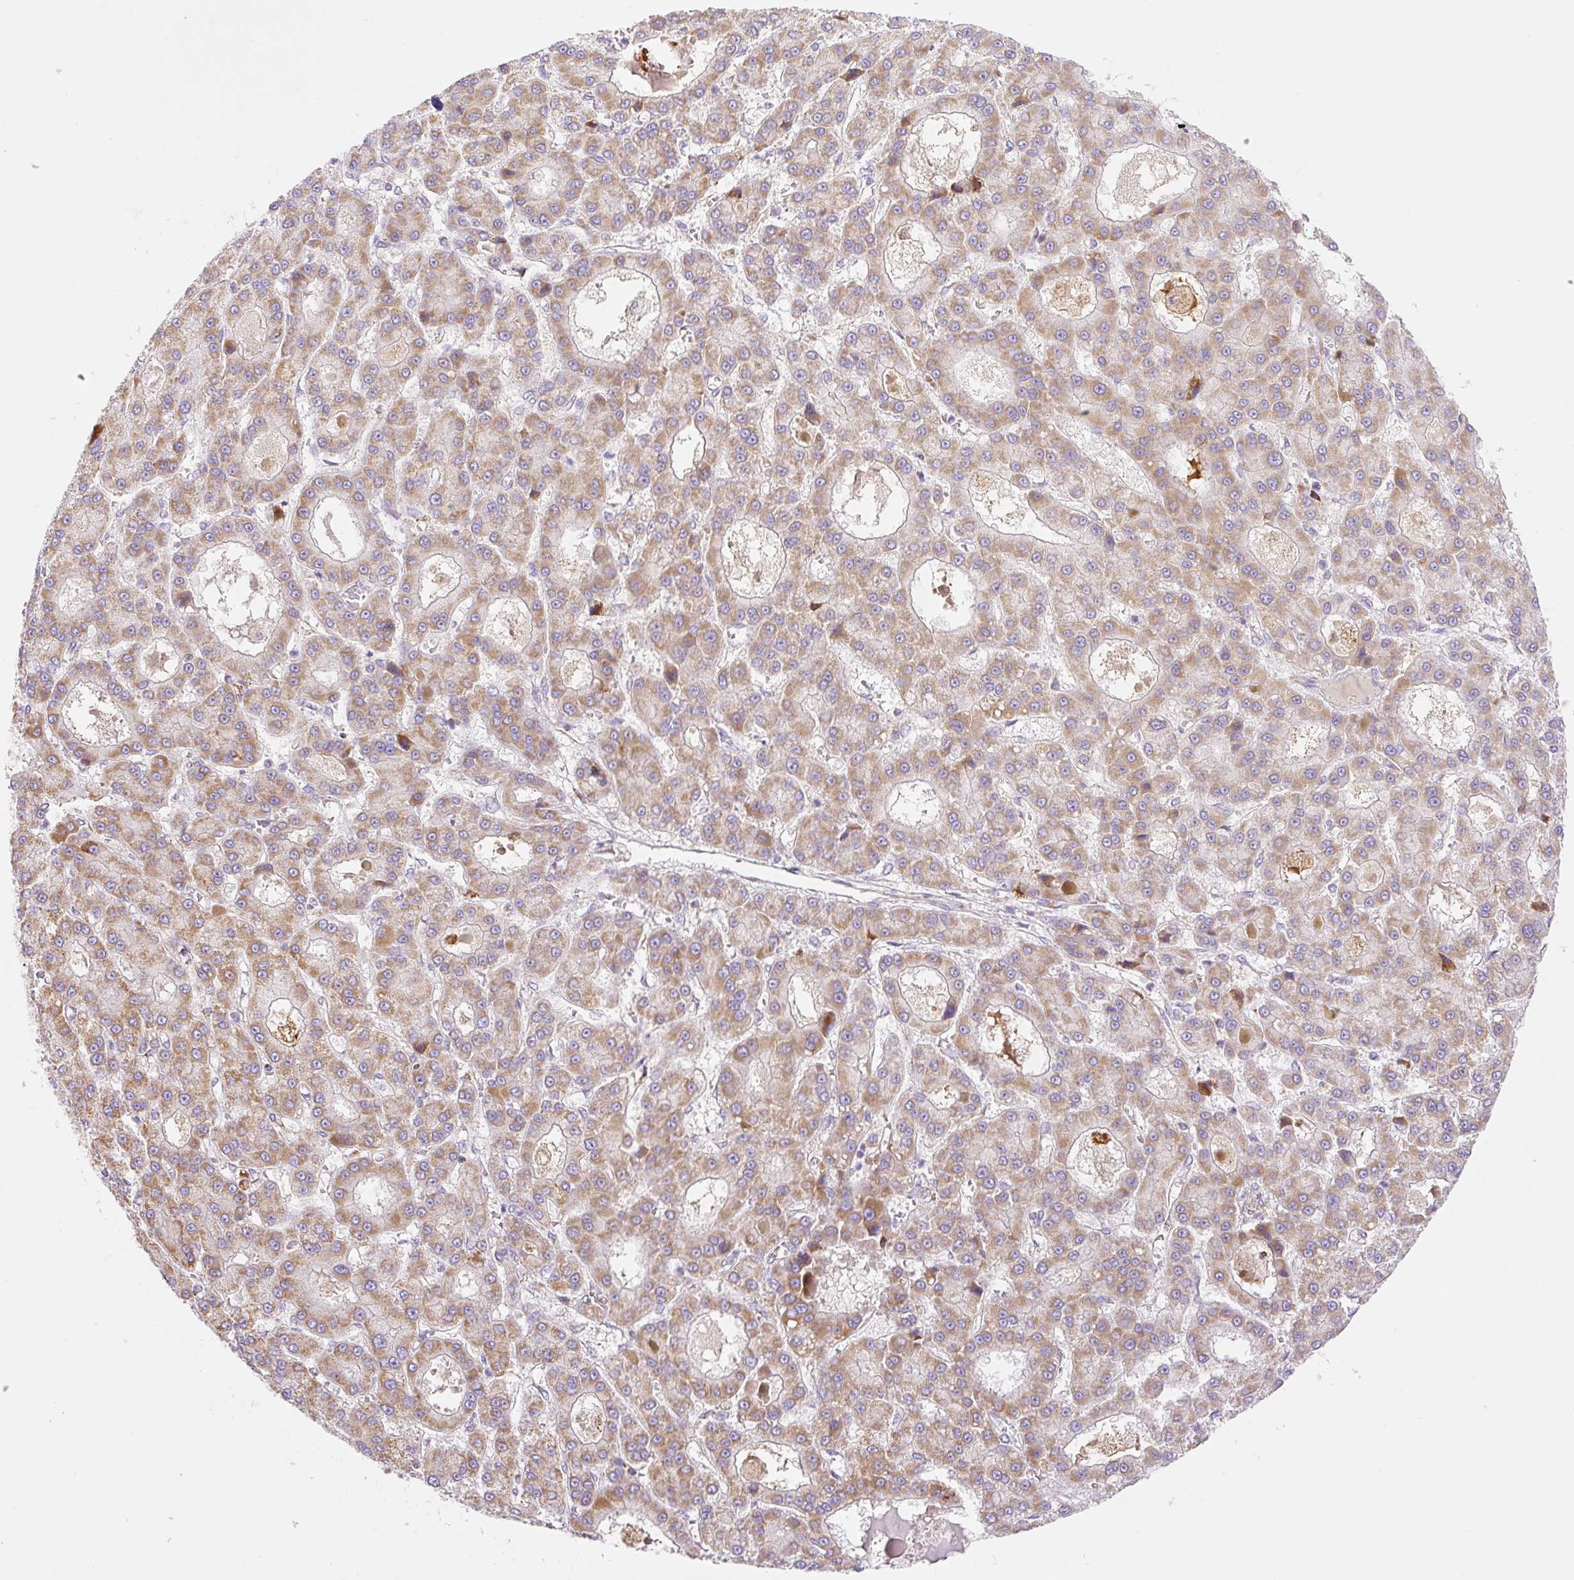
{"staining": {"intensity": "moderate", "quantity": ">75%", "location": "cytoplasmic/membranous"}, "tissue": "liver cancer", "cell_type": "Tumor cells", "image_type": "cancer", "snomed": [{"axis": "morphology", "description": "Carcinoma, Hepatocellular, NOS"}, {"axis": "topography", "description": "Liver"}], "caption": "Immunohistochemistry (IHC) of human liver cancer shows medium levels of moderate cytoplasmic/membranous staining in approximately >75% of tumor cells.", "gene": "ETNK2", "patient": {"sex": "male", "age": 70}}